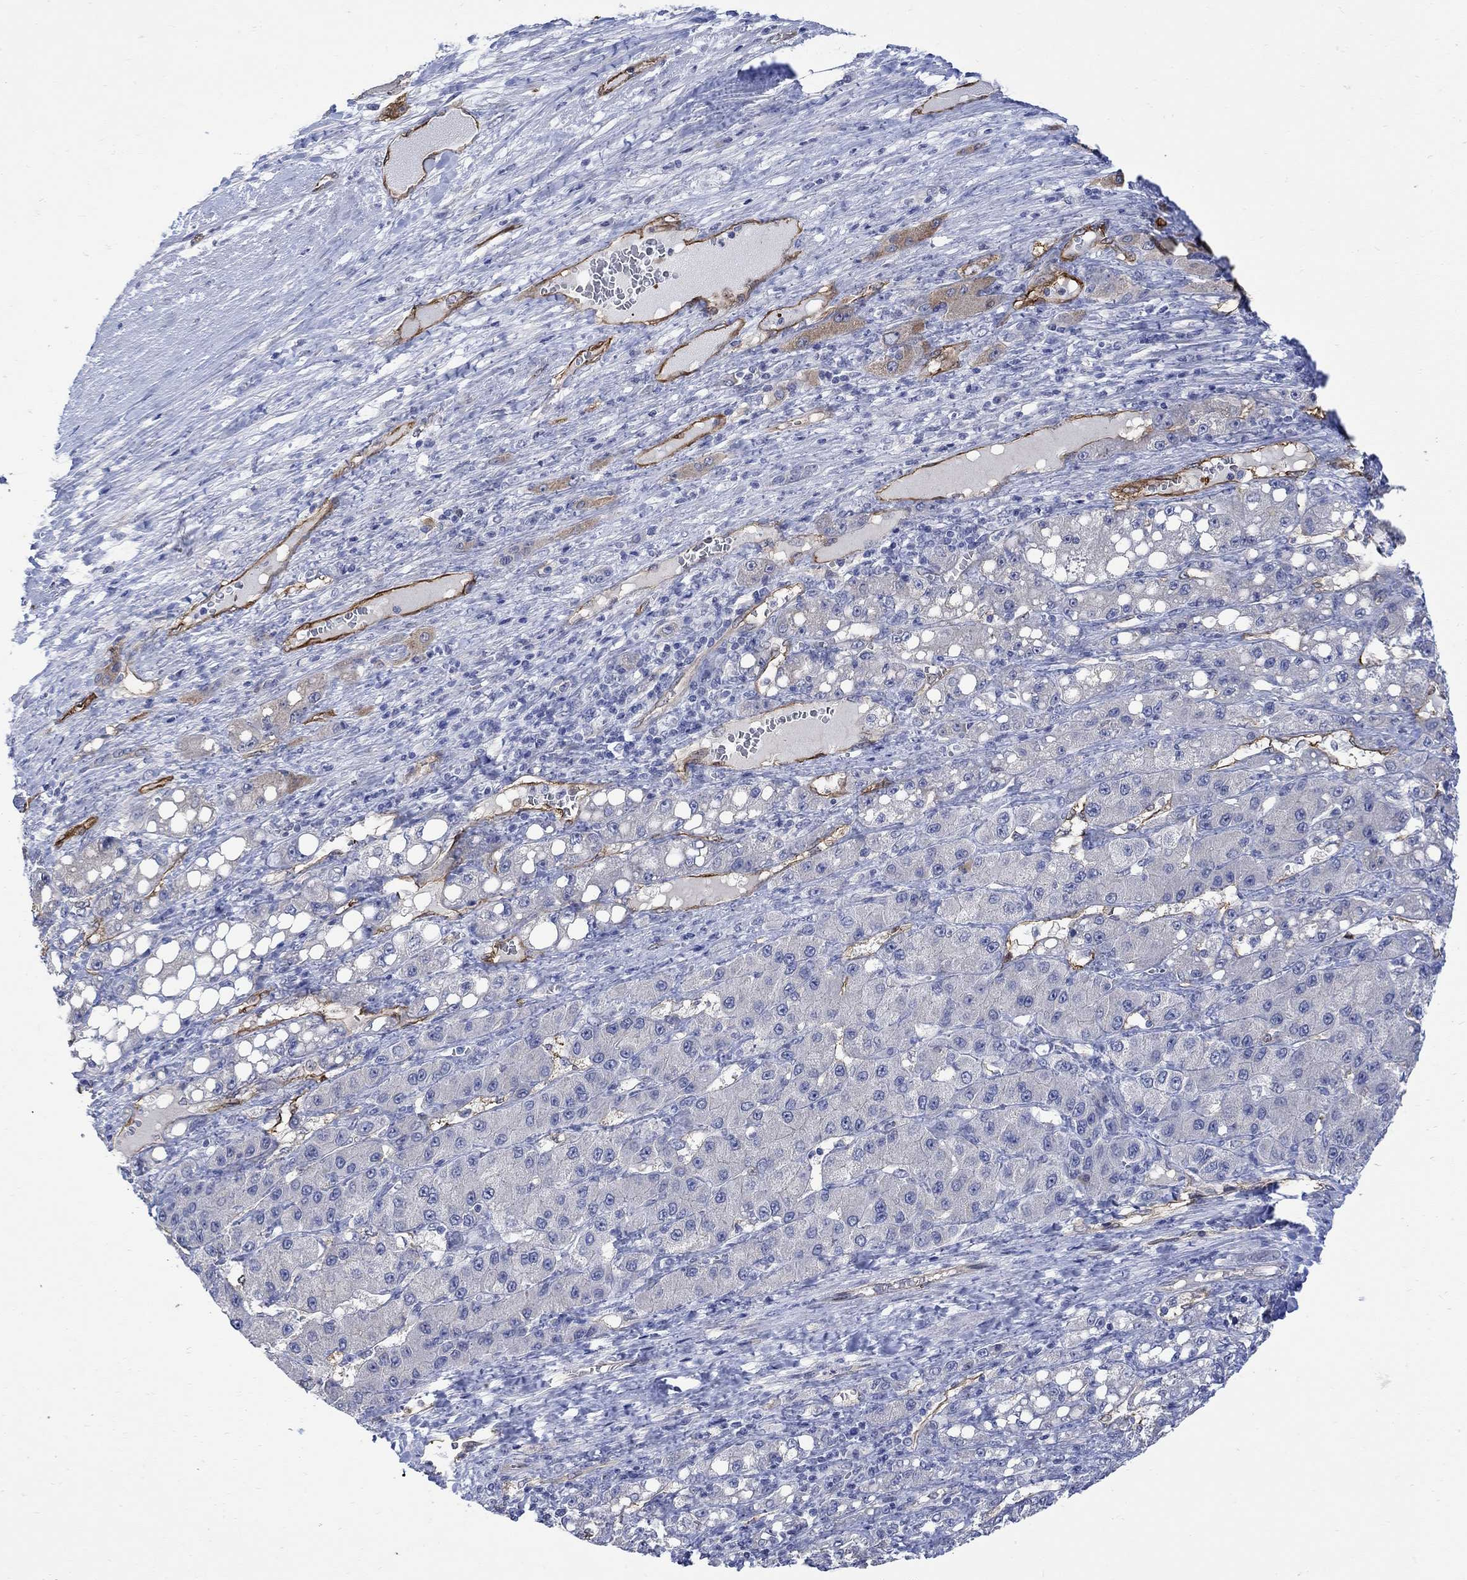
{"staining": {"intensity": "negative", "quantity": "none", "location": "none"}, "tissue": "liver cancer", "cell_type": "Tumor cells", "image_type": "cancer", "snomed": [{"axis": "morphology", "description": "Carcinoma, Hepatocellular, NOS"}, {"axis": "topography", "description": "Liver"}], "caption": "Photomicrograph shows no protein staining in tumor cells of liver hepatocellular carcinoma tissue.", "gene": "TGM2", "patient": {"sex": "female", "age": 65}}